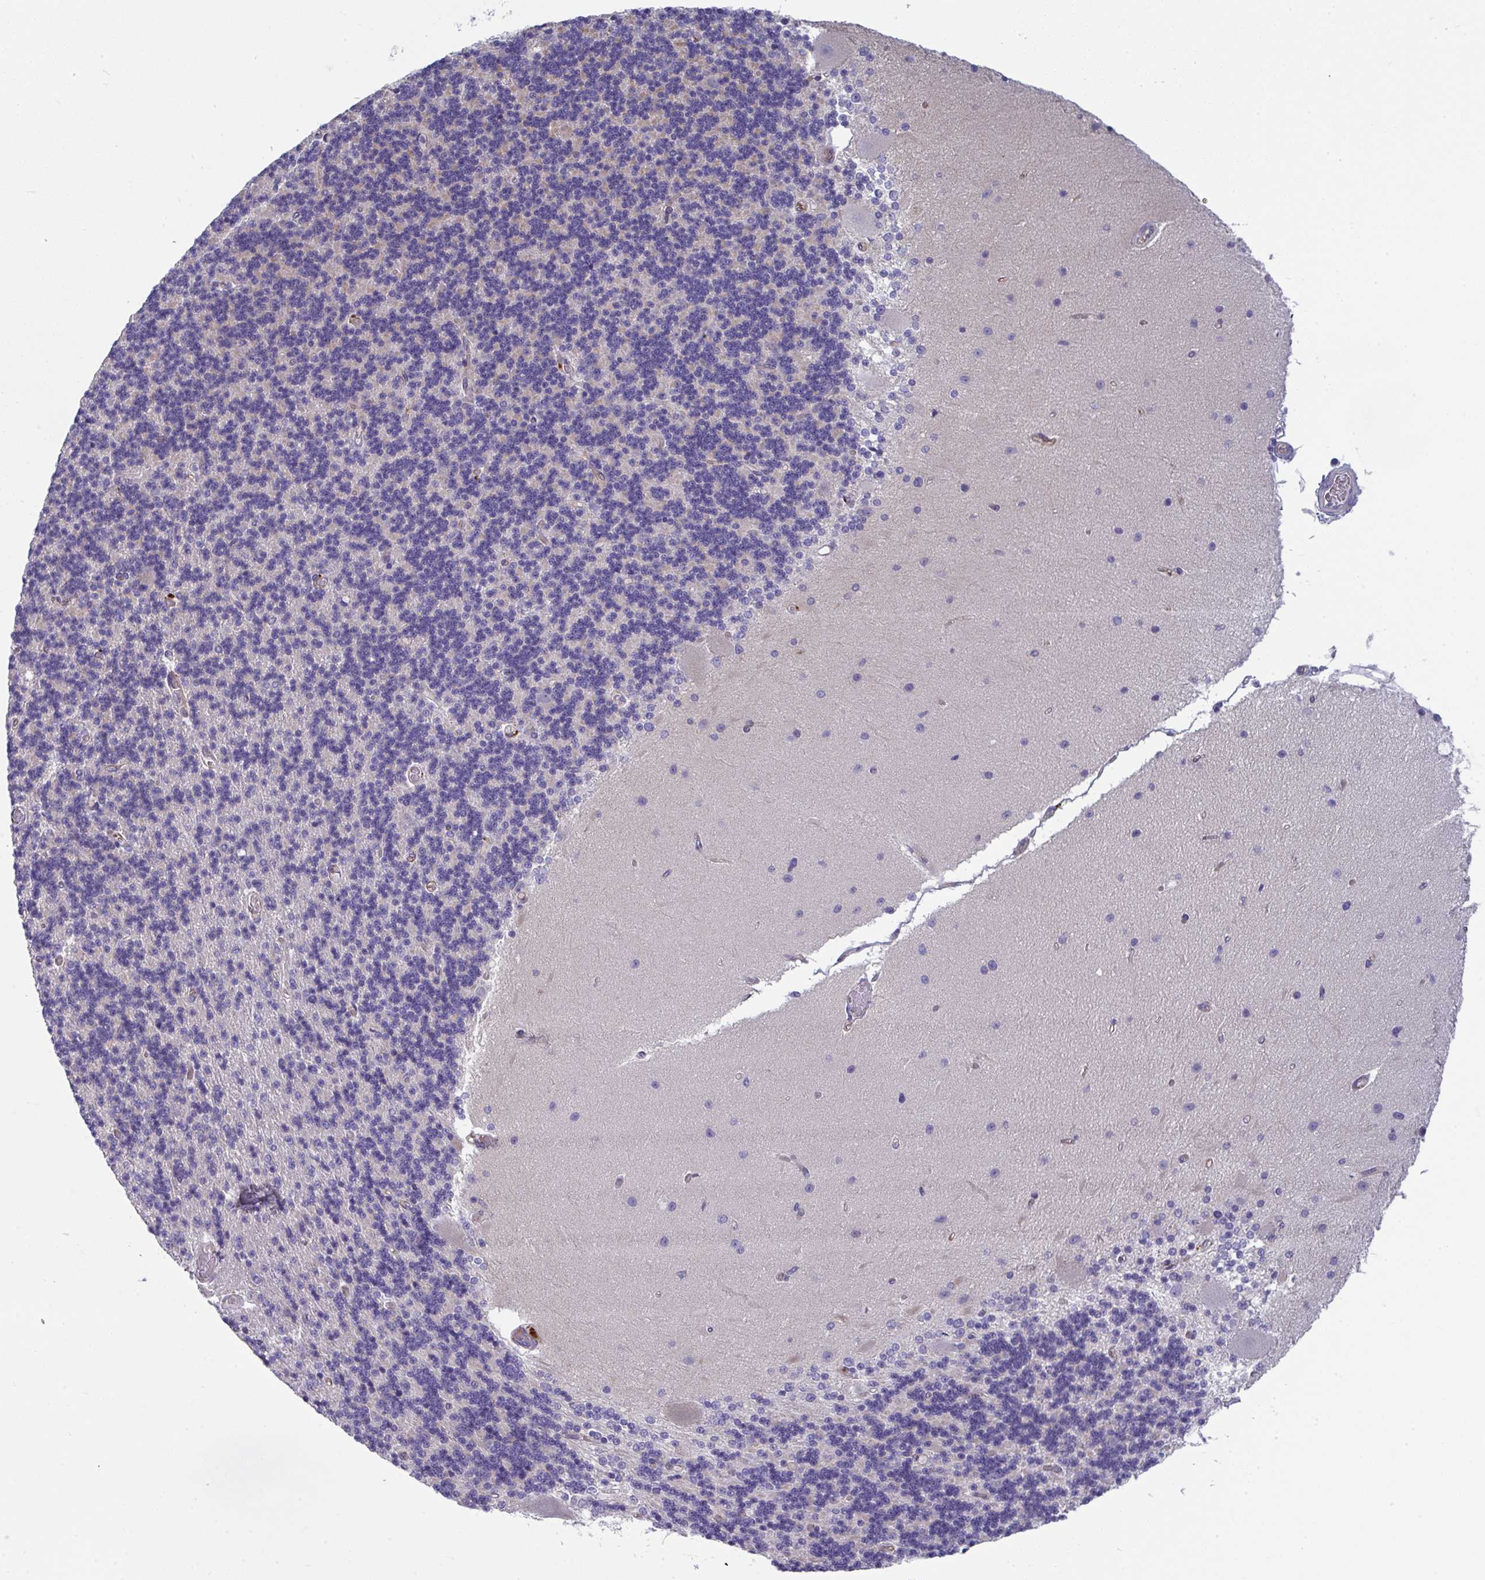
{"staining": {"intensity": "negative", "quantity": "none", "location": "none"}, "tissue": "cerebellum", "cell_type": "Cells in granular layer", "image_type": "normal", "snomed": [{"axis": "morphology", "description": "Normal tissue, NOS"}, {"axis": "topography", "description": "Cerebellum"}], "caption": "A micrograph of human cerebellum is negative for staining in cells in granular layer. (Stains: DAB IHC with hematoxylin counter stain, Microscopy: brightfield microscopy at high magnification).", "gene": "TOR1AIP2", "patient": {"sex": "female", "age": 54}}